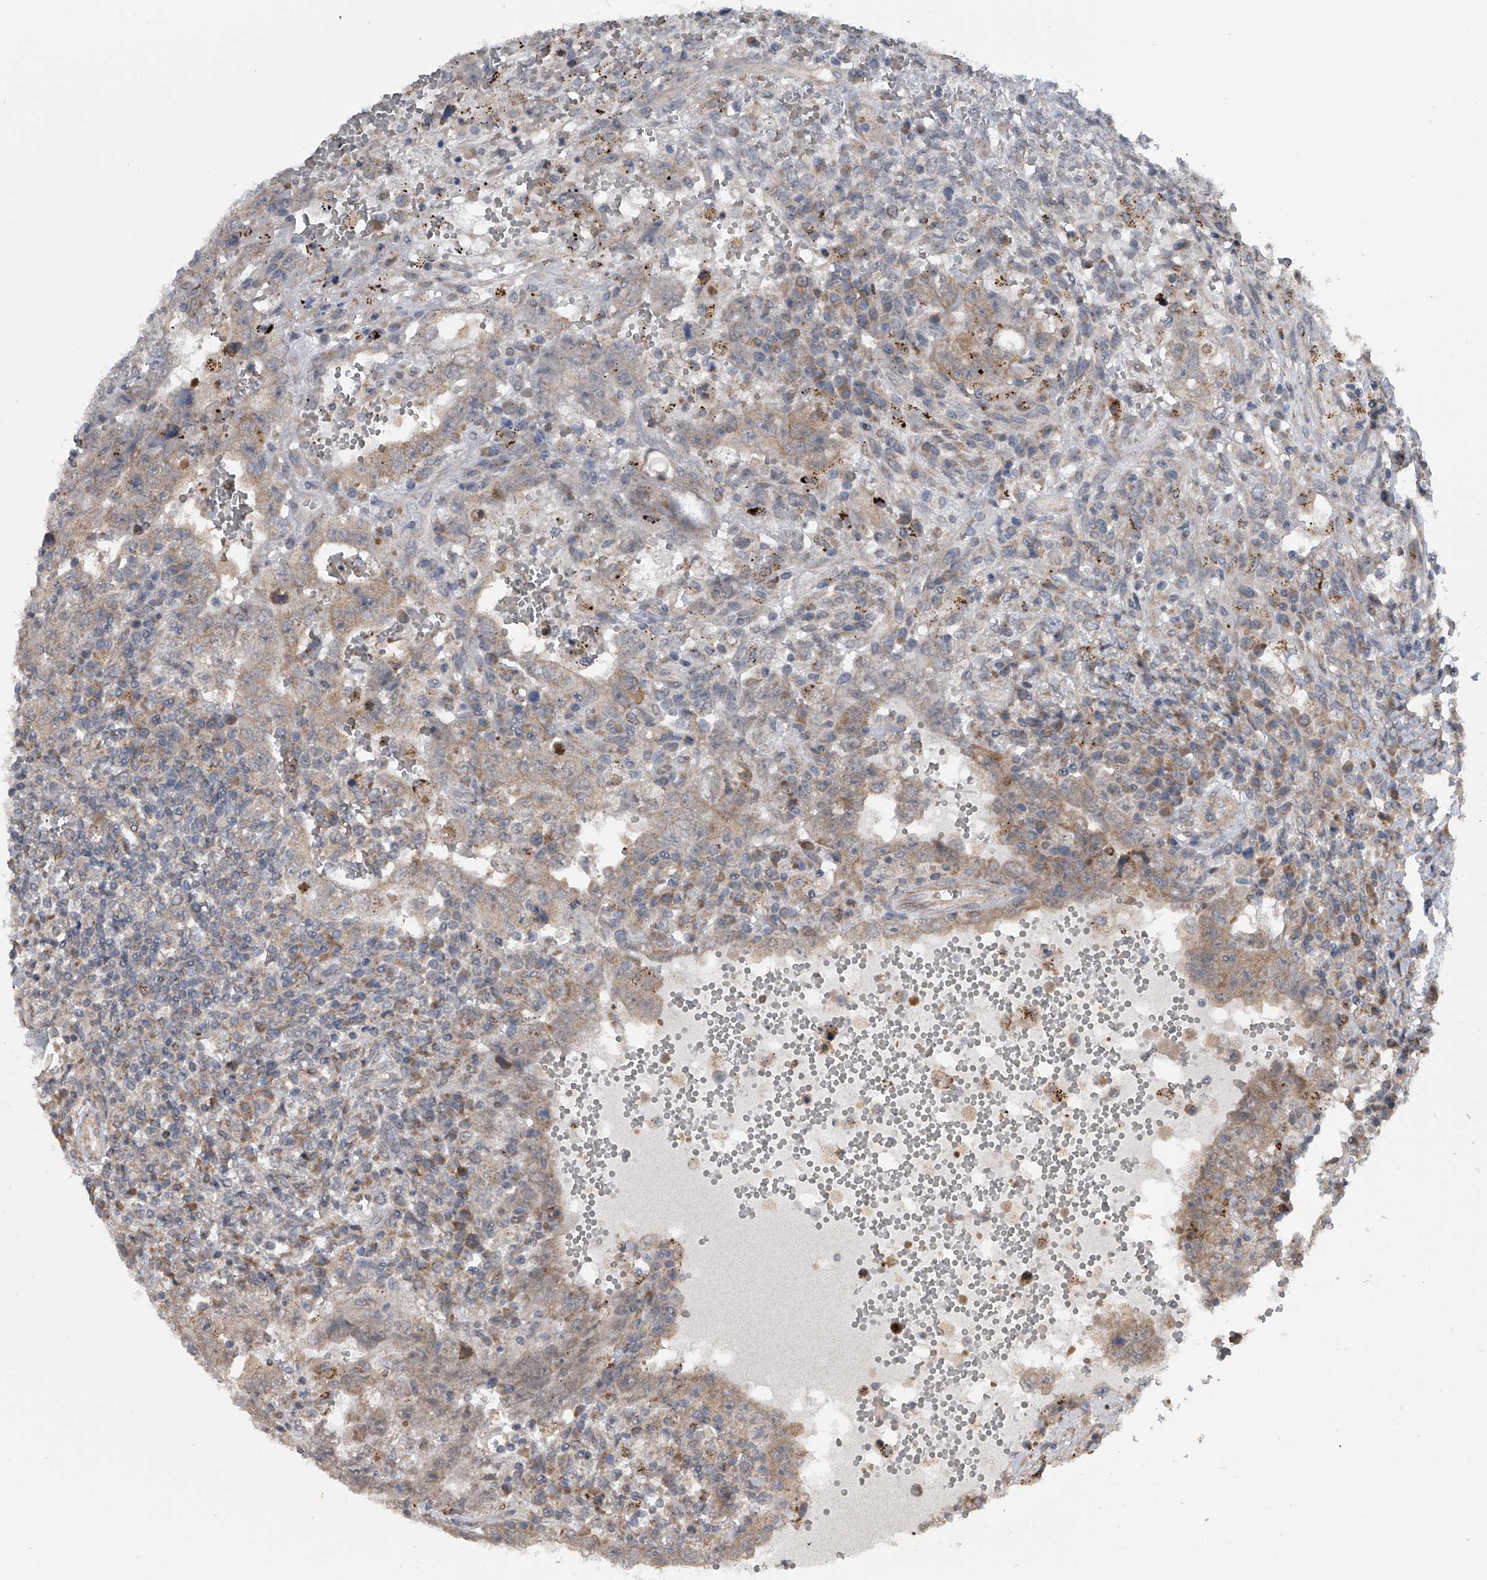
{"staining": {"intensity": "weak", "quantity": "<25%", "location": "cytoplasmic/membranous"}, "tissue": "testis cancer", "cell_type": "Tumor cells", "image_type": "cancer", "snomed": [{"axis": "morphology", "description": "Carcinoma, Embryonal, NOS"}, {"axis": "topography", "description": "Testis"}], "caption": "This is an immunohistochemistry (IHC) image of testis embryonal carcinoma. There is no expression in tumor cells.", "gene": "GEMIN8", "patient": {"sex": "male", "age": 26}}